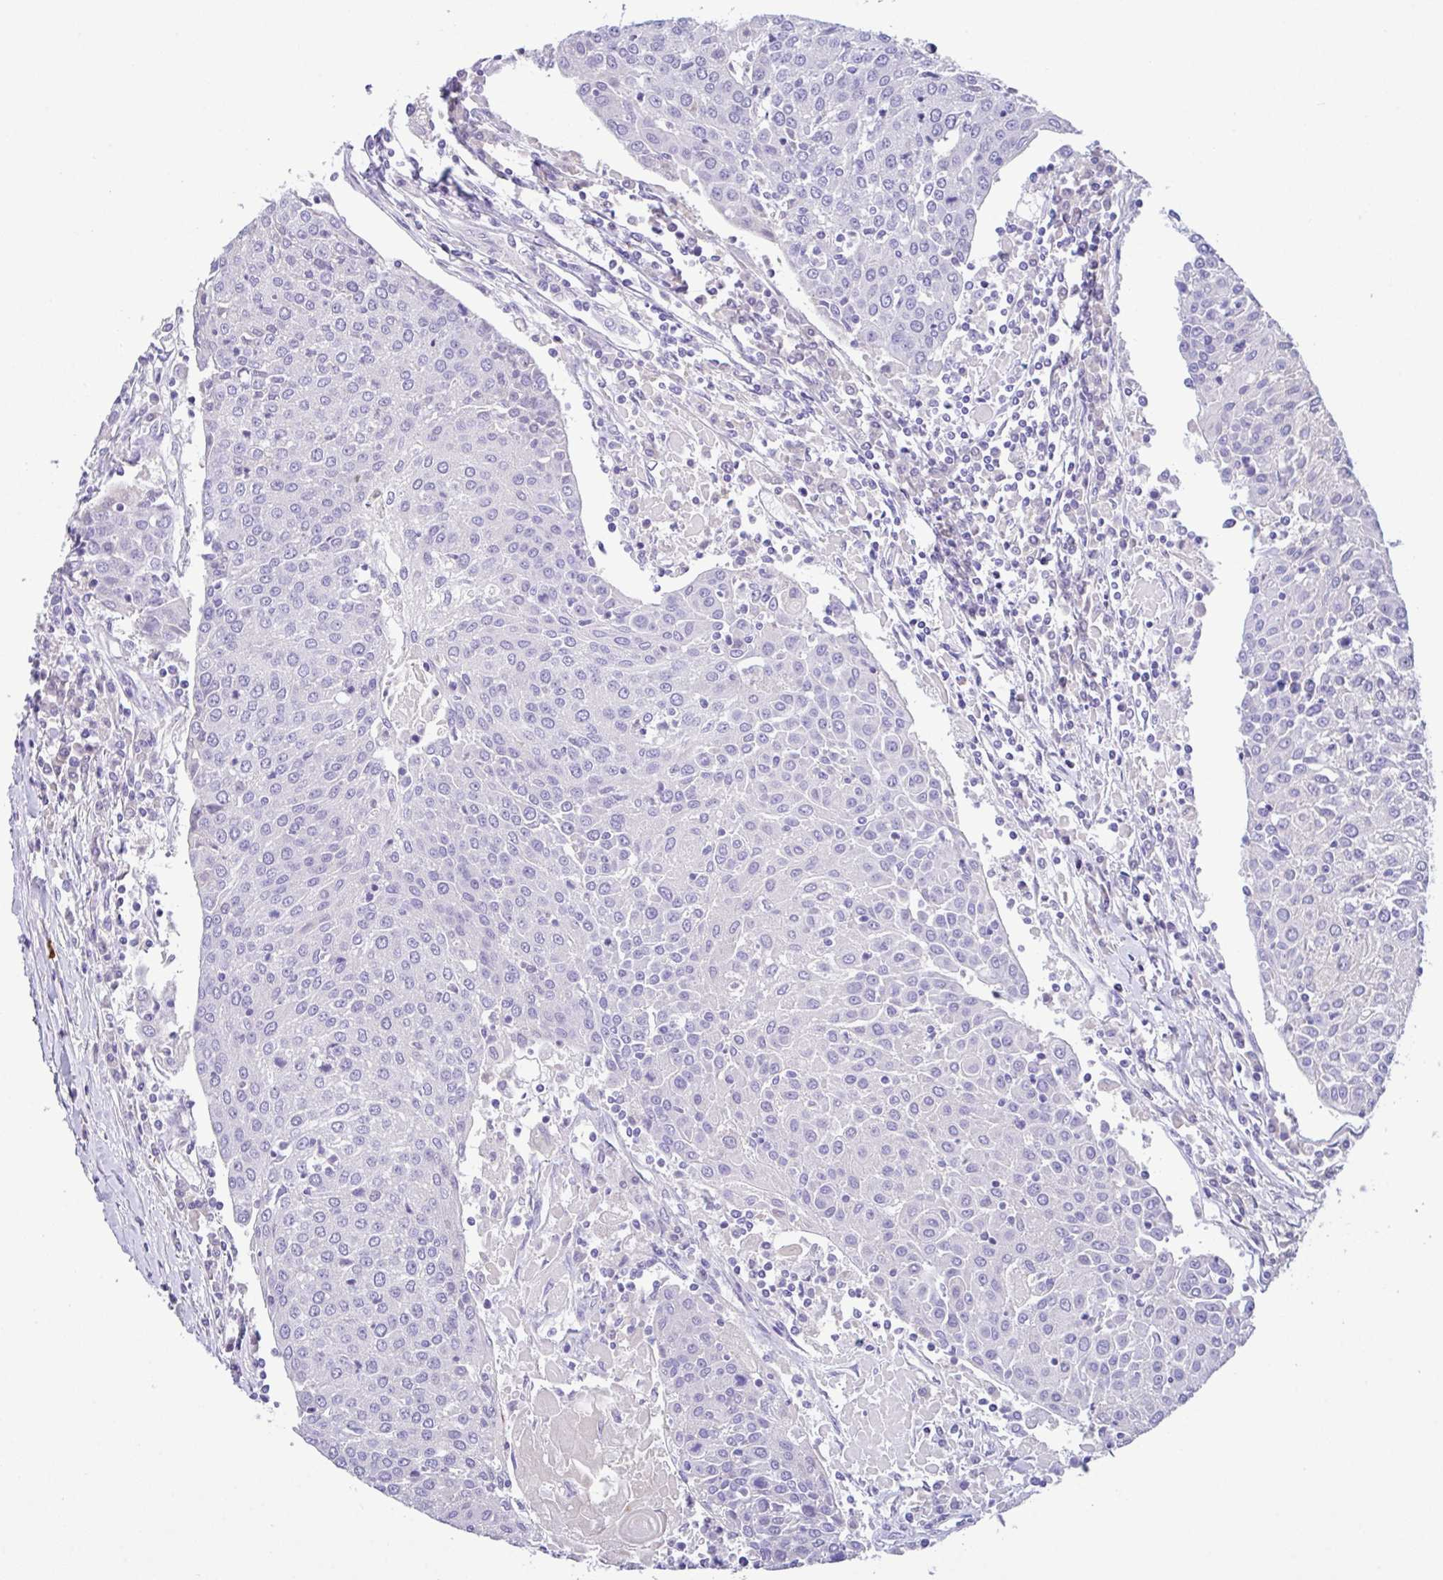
{"staining": {"intensity": "negative", "quantity": "none", "location": "none"}, "tissue": "urothelial cancer", "cell_type": "Tumor cells", "image_type": "cancer", "snomed": [{"axis": "morphology", "description": "Urothelial carcinoma, High grade"}, {"axis": "topography", "description": "Urinary bladder"}], "caption": "The image reveals no staining of tumor cells in high-grade urothelial carcinoma. (DAB immunohistochemistry with hematoxylin counter stain).", "gene": "FBXL20", "patient": {"sex": "female", "age": 85}}